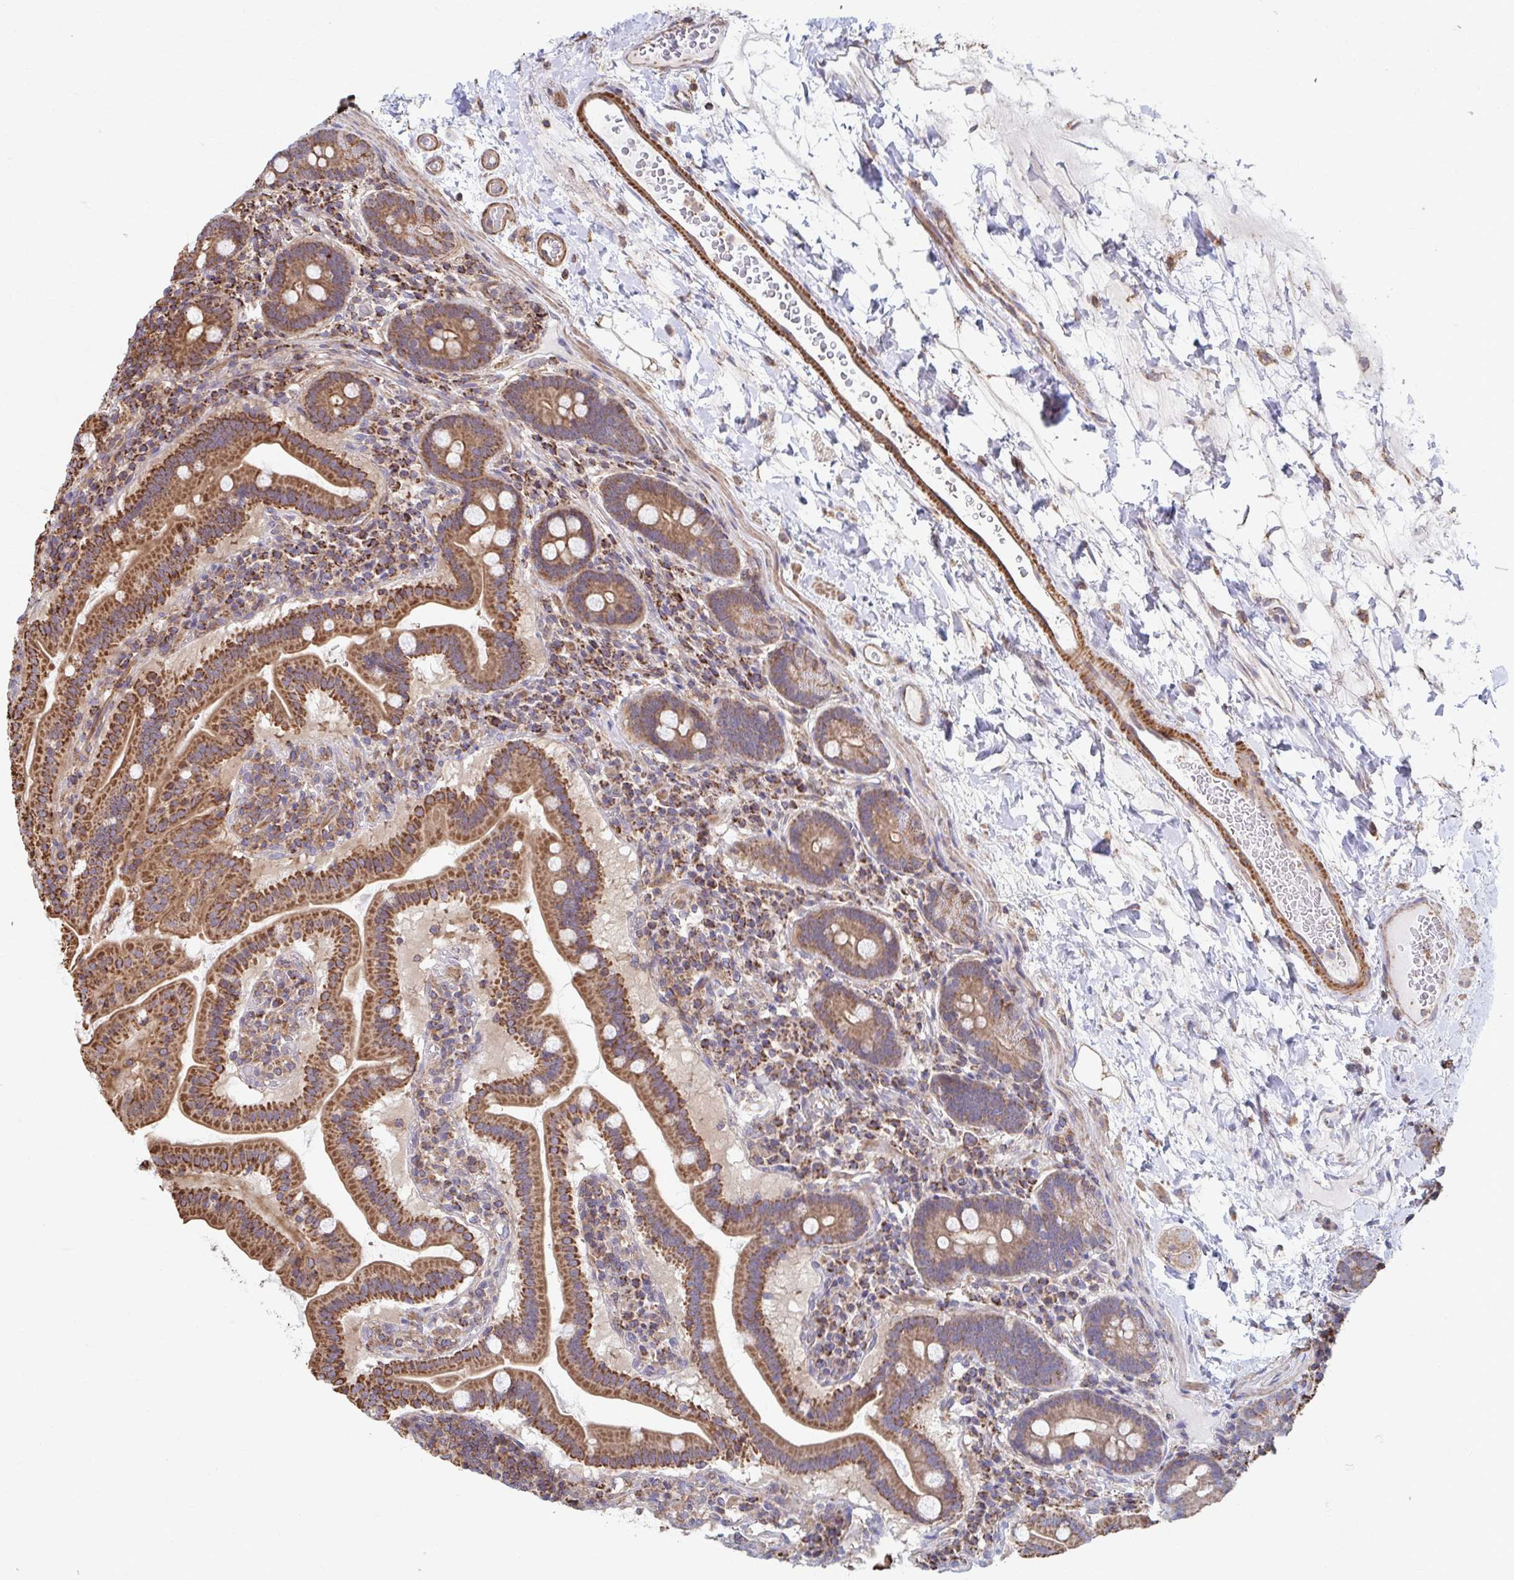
{"staining": {"intensity": "strong", "quantity": ">75%", "location": "cytoplasmic/membranous"}, "tissue": "small intestine", "cell_type": "Glandular cells", "image_type": "normal", "snomed": [{"axis": "morphology", "description": "Normal tissue, NOS"}, {"axis": "topography", "description": "Small intestine"}], "caption": "DAB immunohistochemical staining of benign human small intestine displays strong cytoplasmic/membranous protein expression in about >75% of glandular cells.", "gene": "KLHL34", "patient": {"sex": "male", "age": 26}}